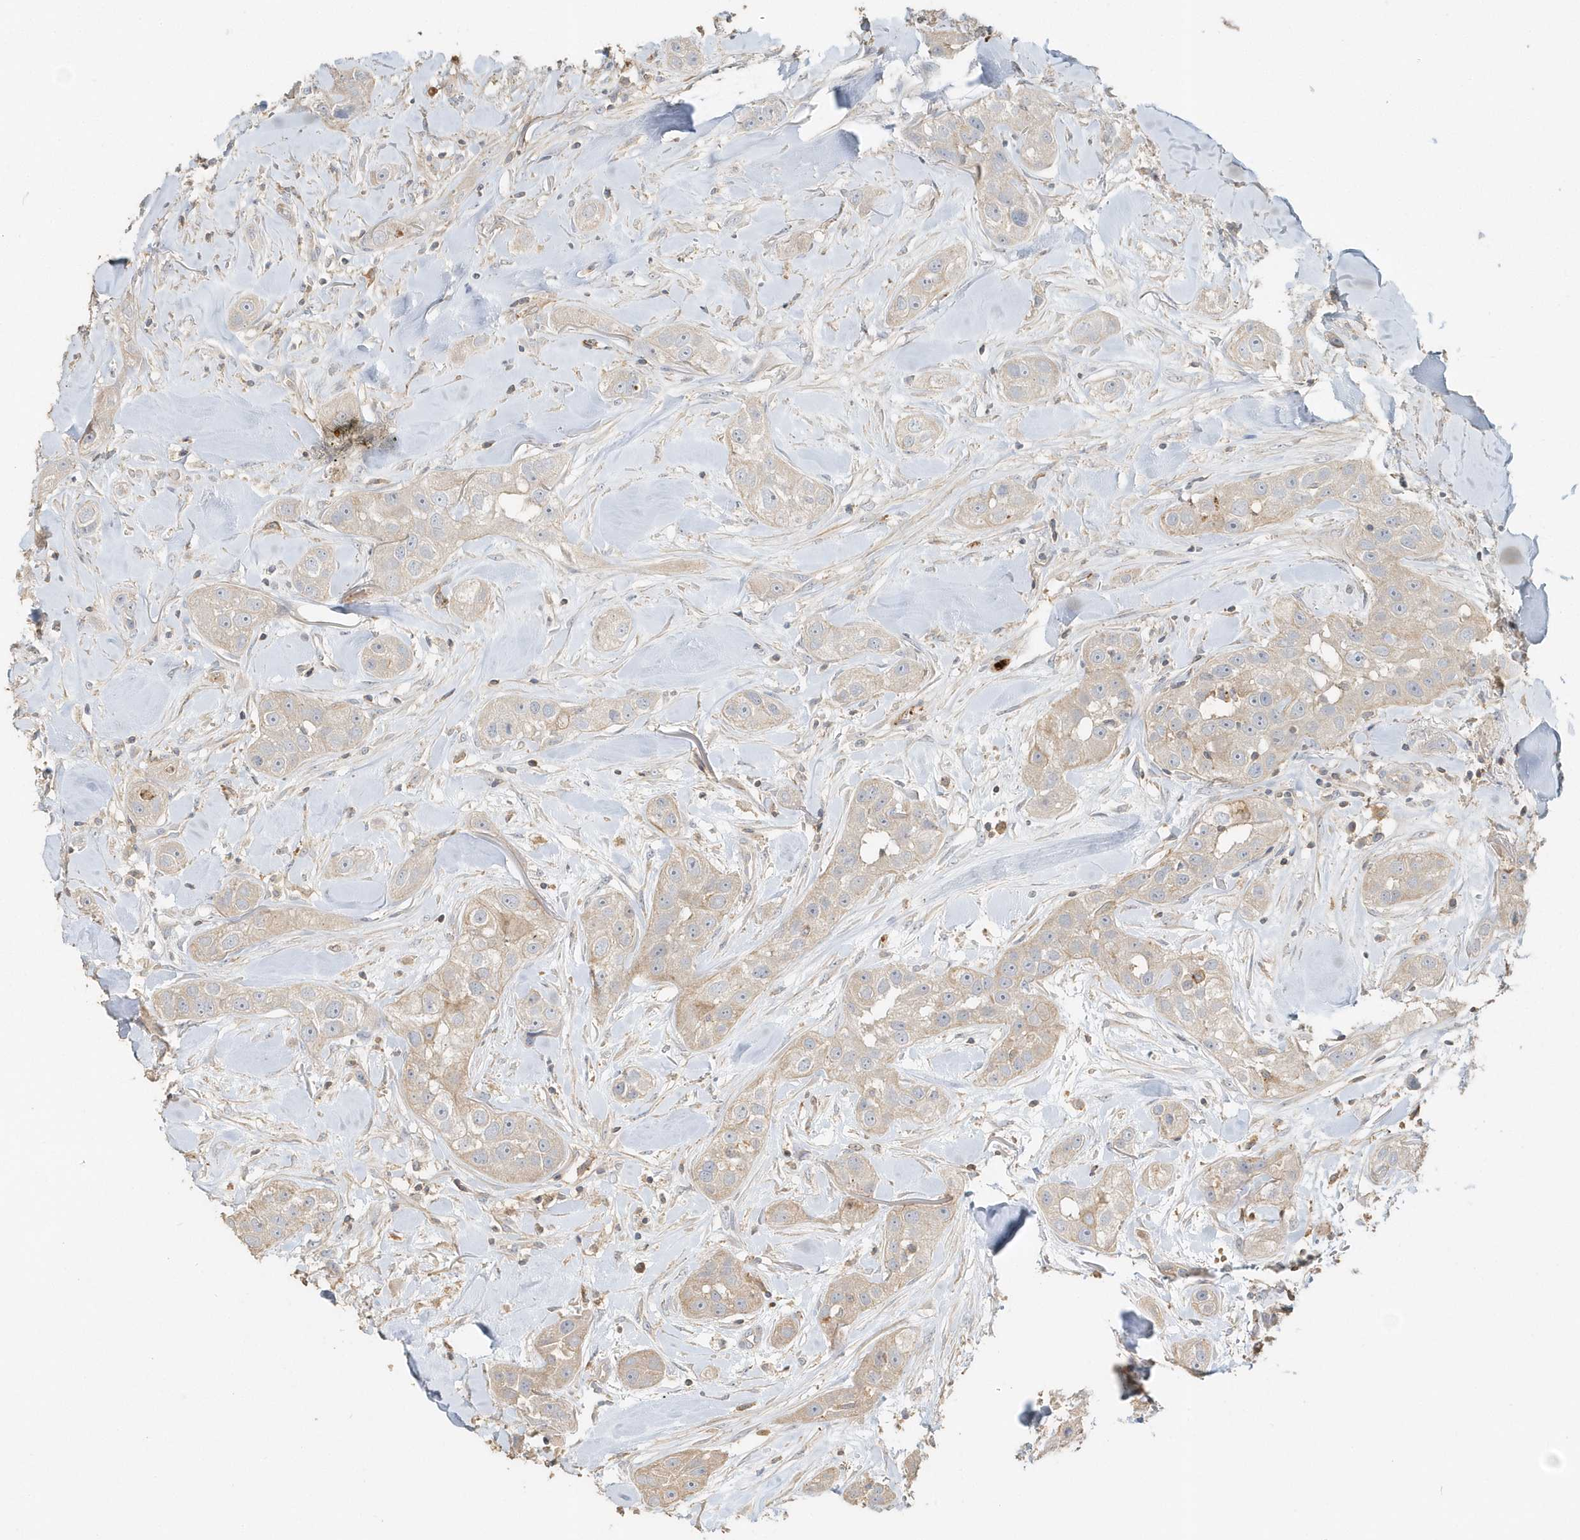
{"staining": {"intensity": "weak", "quantity": "<25%", "location": "cytoplasmic/membranous"}, "tissue": "head and neck cancer", "cell_type": "Tumor cells", "image_type": "cancer", "snomed": [{"axis": "morphology", "description": "Normal tissue, NOS"}, {"axis": "morphology", "description": "Squamous cell carcinoma, NOS"}, {"axis": "topography", "description": "Skeletal muscle"}, {"axis": "topography", "description": "Head-Neck"}], "caption": "High magnification brightfield microscopy of head and neck squamous cell carcinoma stained with DAB (brown) and counterstained with hematoxylin (blue): tumor cells show no significant staining.", "gene": "MMRN1", "patient": {"sex": "male", "age": 51}}